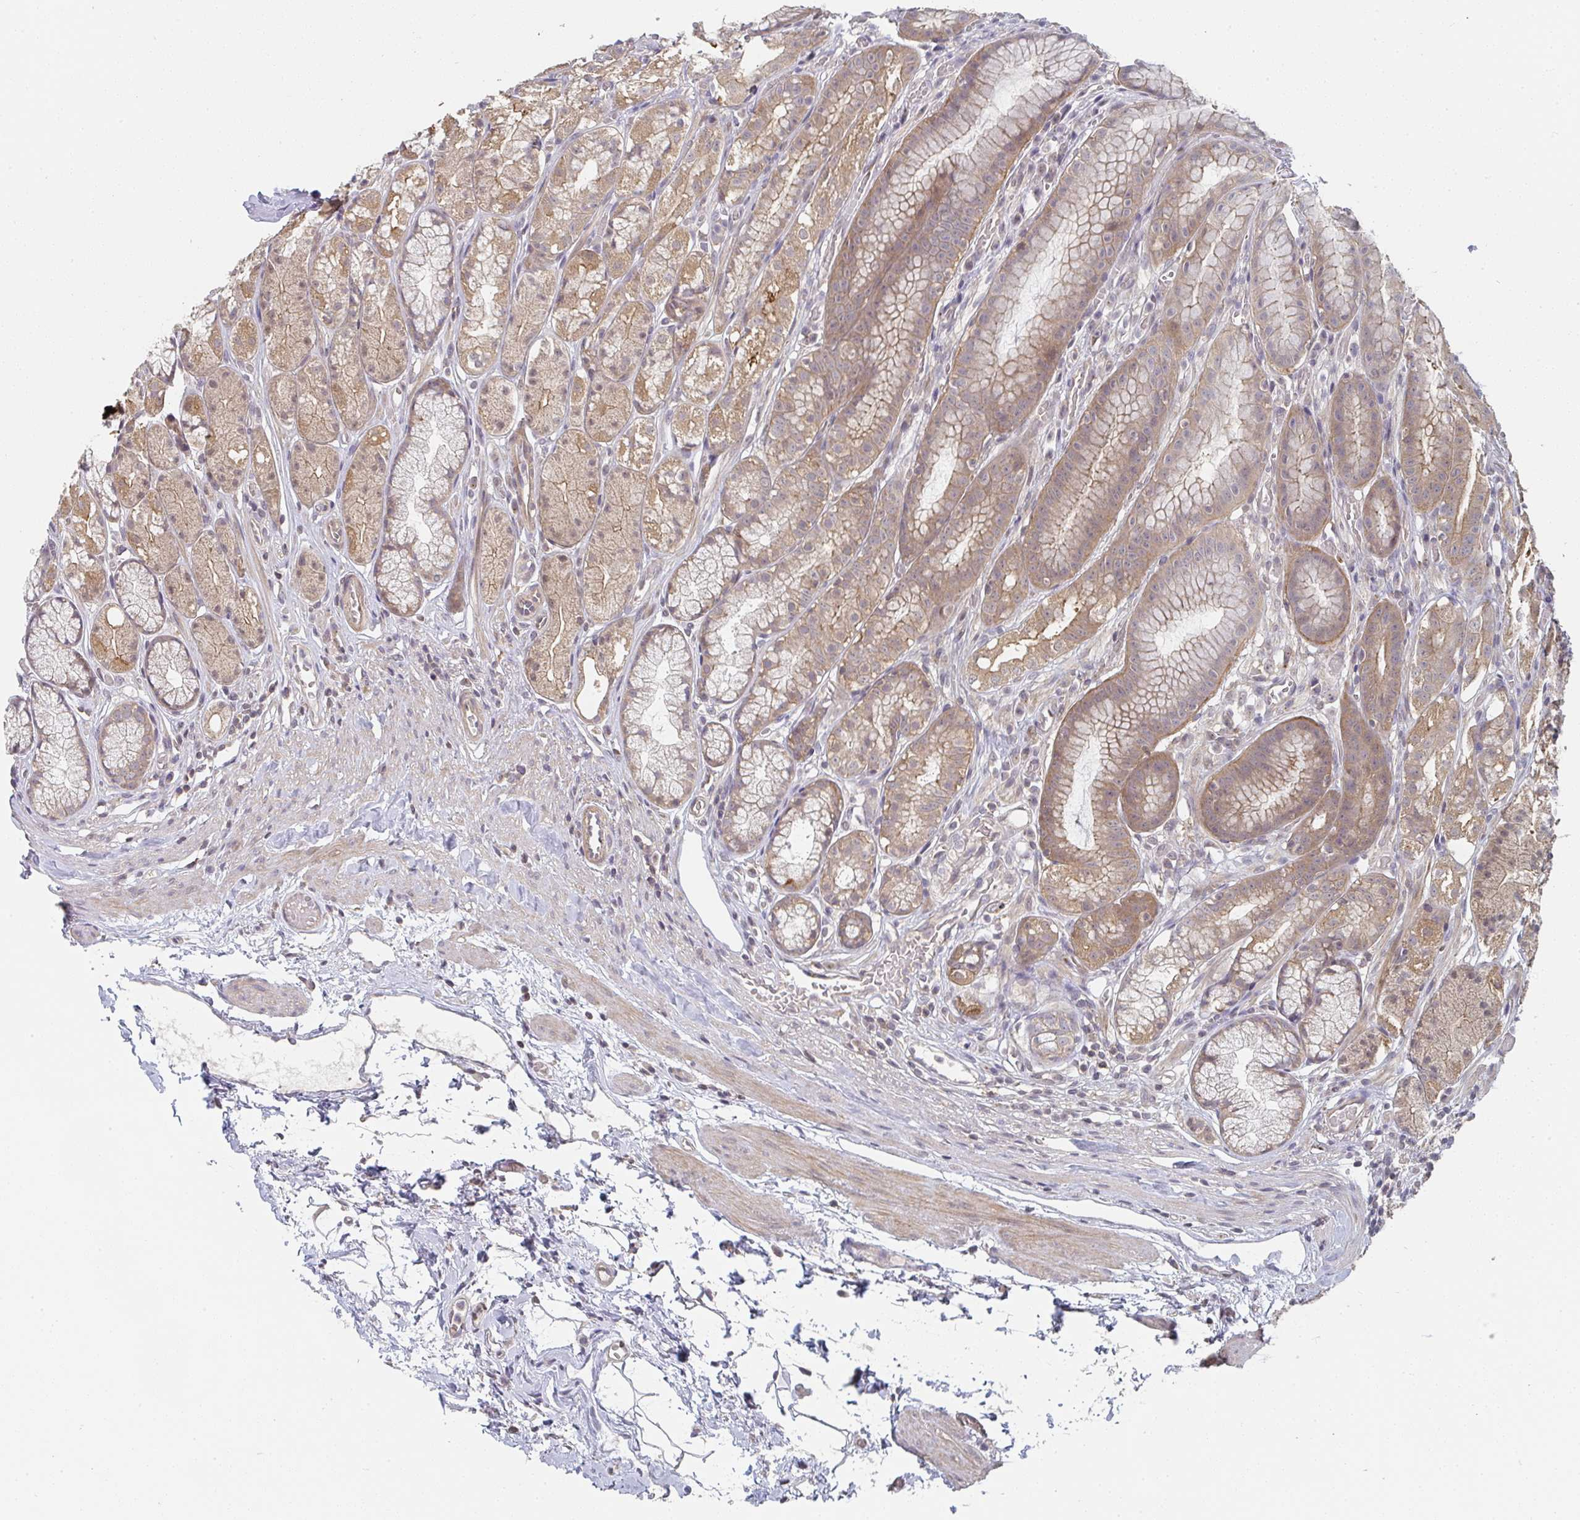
{"staining": {"intensity": "moderate", "quantity": "25%-75%", "location": "cytoplasmic/membranous"}, "tissue": "stomach", "cell_type": "Glandular cells", "image_type": "normal", "snomed": [{"axis": "morphology", "description": "Normal tissue, NOS"}, {"axis": "topography", "description": "Smooth muscle"}, {"axis": "topography", "description": "Stomach"}], "caption": "DAB immunohistochemical staining of unremarkable human stomach shows moderate cytoplasmic/membranous protein positivity in approximately 25%-75% of glandular cells.", "gene": "RANGRF", "patient": {"sex": "male", "age": 70}}